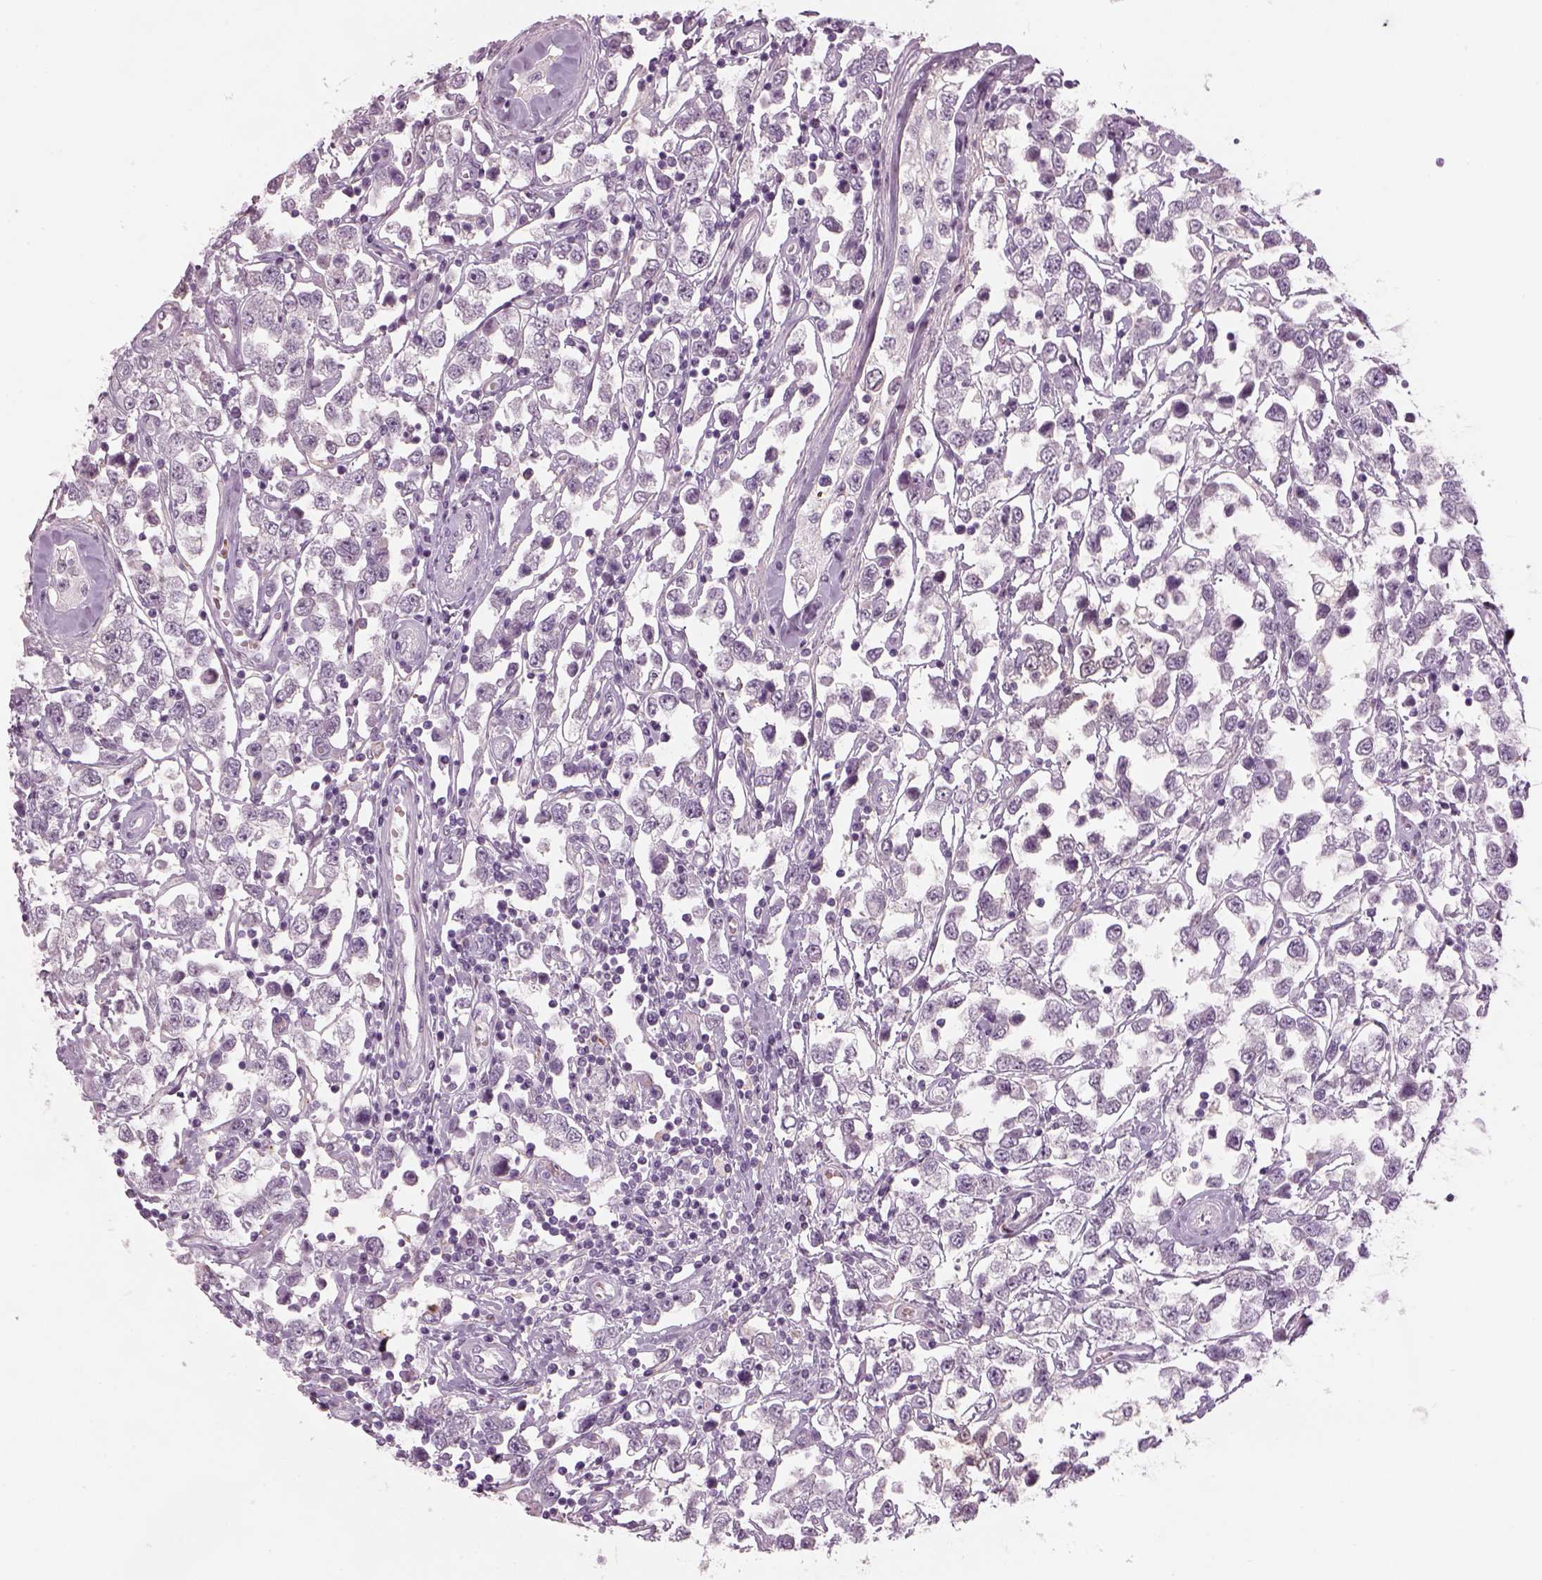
{"staining": {"intensity": "negative", "quantity": "none", "location": "none"}, "tissue": "testis cancer", "cell_type": "Tumor cells", "image_type": "cancer", "snomed": [{"axis": "morphology", "description": "Seminoma, NOS"}, {"axis": "topography", "description": "Testis"}], "caption": "This histopathology image is of testis cancer (seminoma) stained with immunohistochemistry (IHC) to label a protein in brown with the nuclei are counter-stained blue. There is no expression in tumor cells. The staining is performed using DAB brown chromogen with nuclei counter-stained in using hematoxylin.", "gene": "PABPC1L2B", "patient": {"sex": "male", "age": 34}}